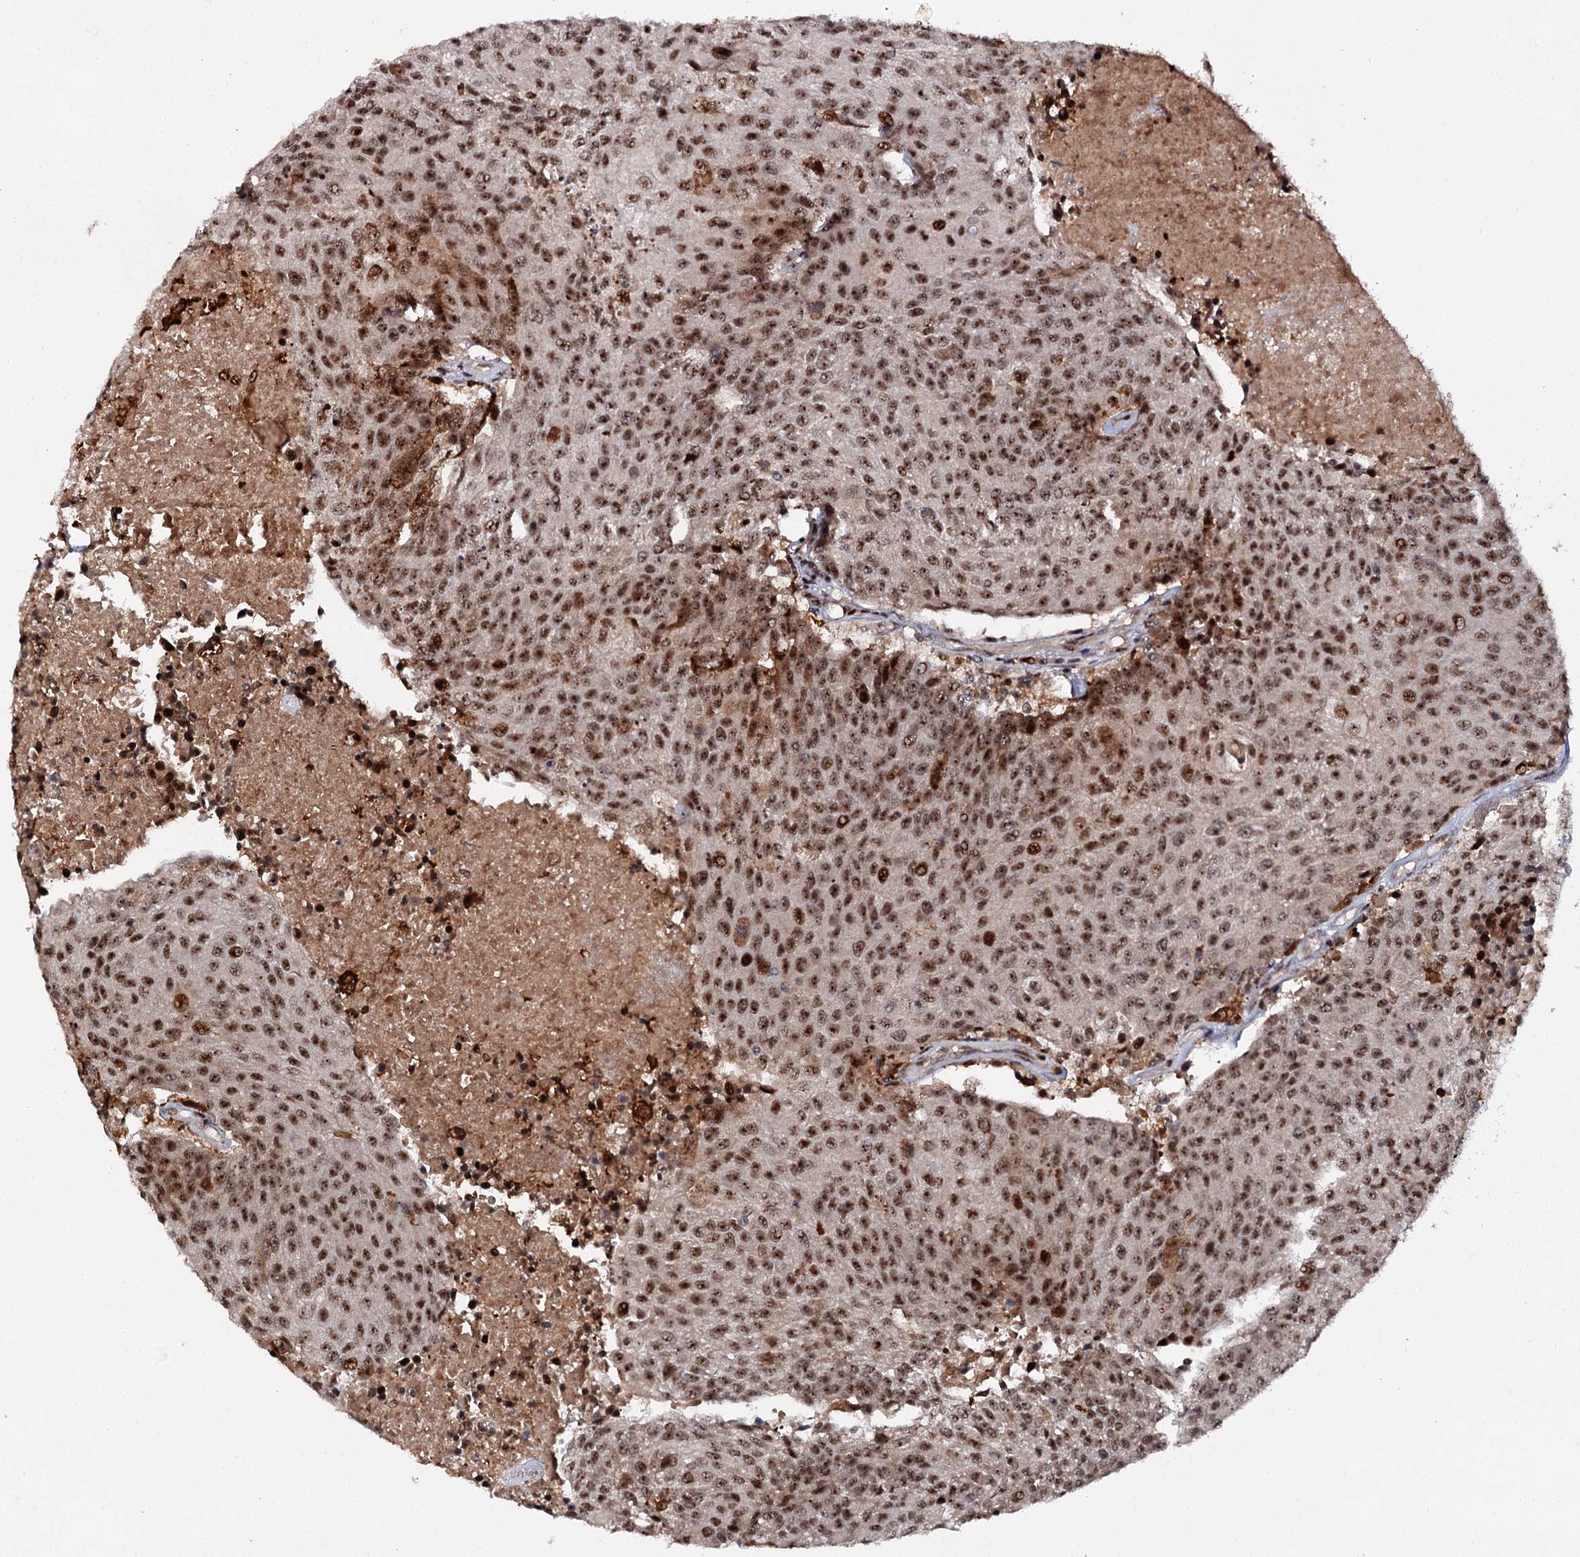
{"staining": {"intensity": "strong", "quantity": ">75%", "location": "nuclear"}, "tissue": "urothelial cancer", "cell_type": "Tumor cells", "image_type": "cancer", "snomed": [{"axis": "morphology", "description": "Urothelial carcinoma, High grade"}, {"axis": "topography", "description": "Urinary bladder"}], "caption": "Human urothelial cancer stained with a brown dye demonstrates strong nuclear positive staining in approximately >75% of tumor cells.", "gene": "BUD13", "patient": {"sex": "female", "age": 85}}